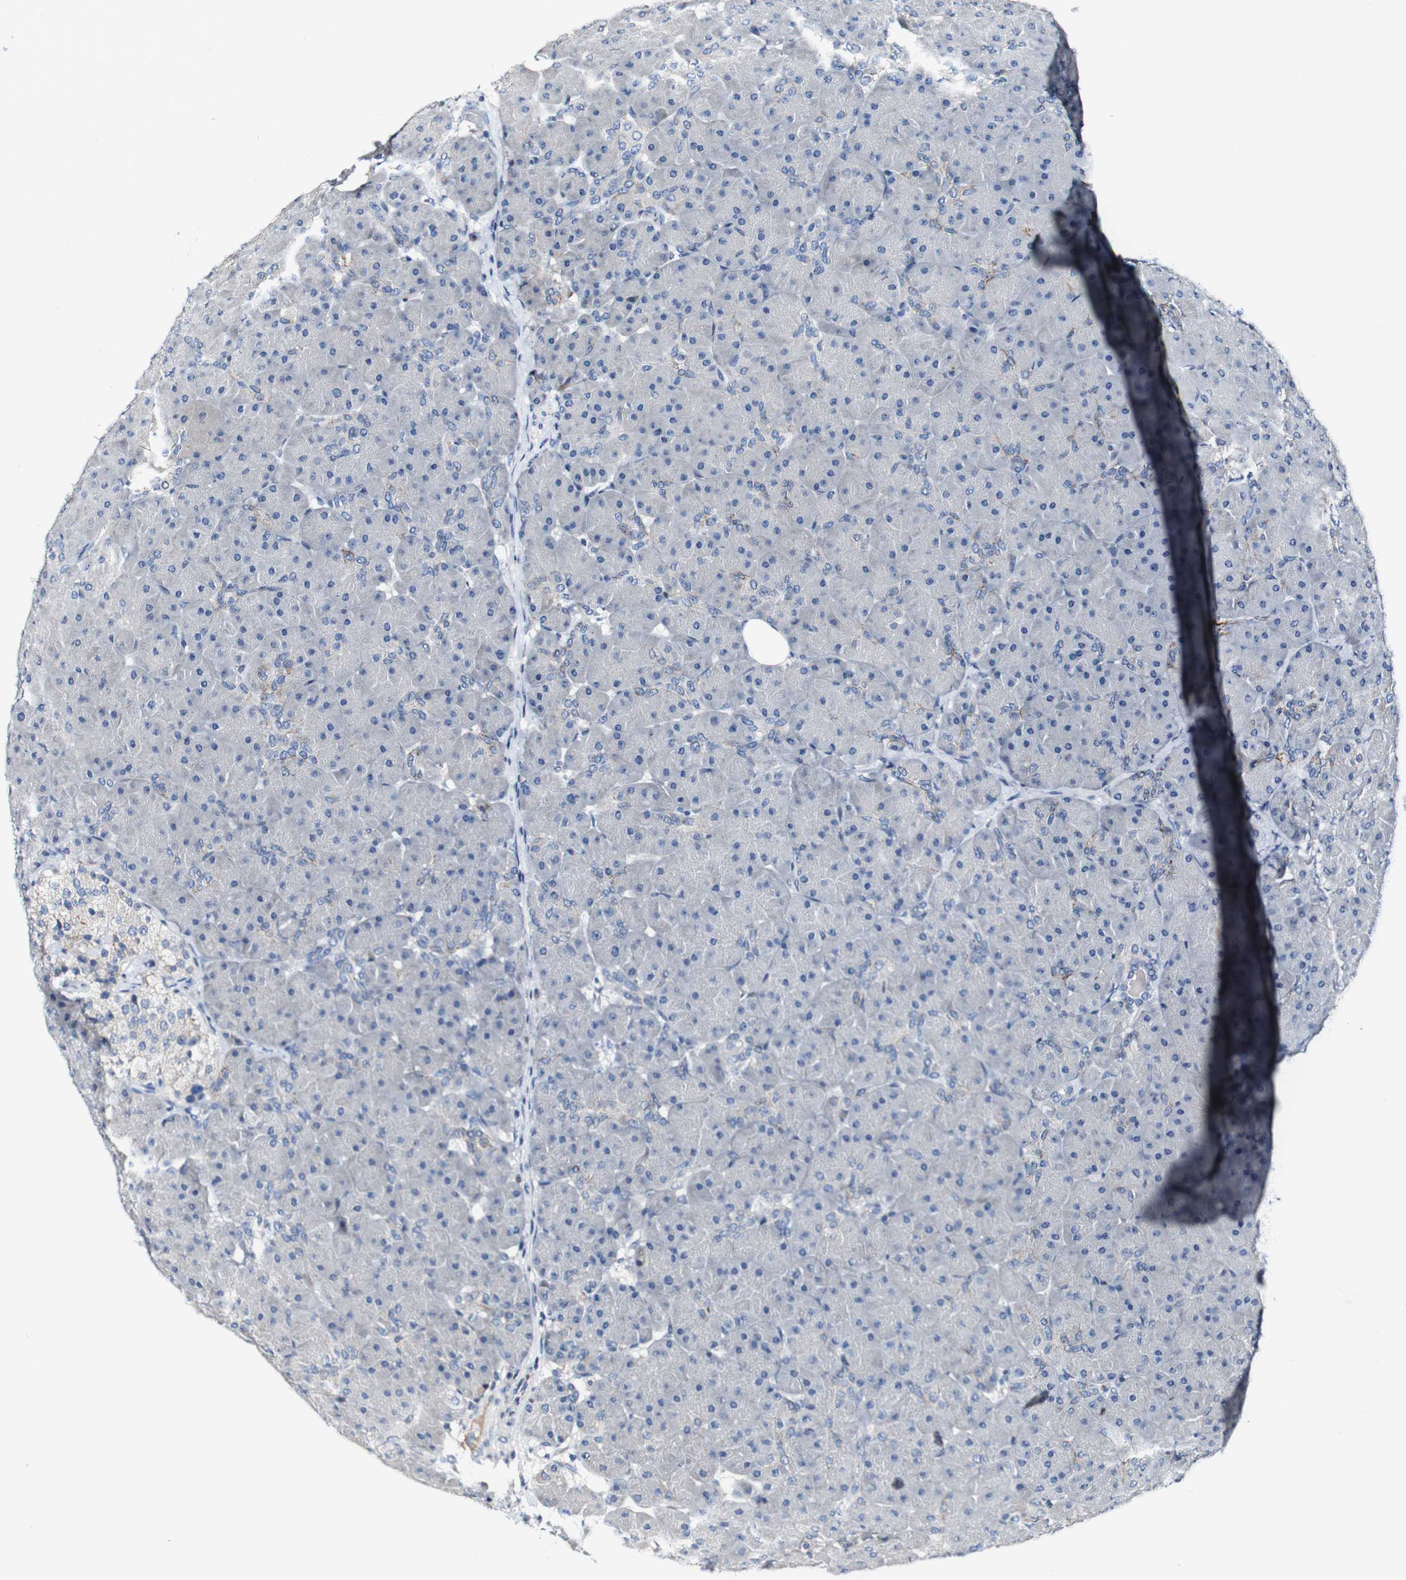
{"staining": {"intensity": "weak", "quantity": "<25%", "location": "cytoplasmic/membranous"}, "tissue": "pancreas", "cell_type": "Exocrine glandular cells", "image_type": "normal", "snomed": [{"axis": "morphology", "description": "Normal tissue, NOS"}, {"axis": "topography", "description": "Pancreas"}], "caption": "DAB (3,3'-diaminobenzidine) immunohistochemical staining of benign pancreas reveals no significant positivity in exocrine glandular cells.", "gene": "GRAMD1A", "patient": {"sex": "male", "age": 66}}